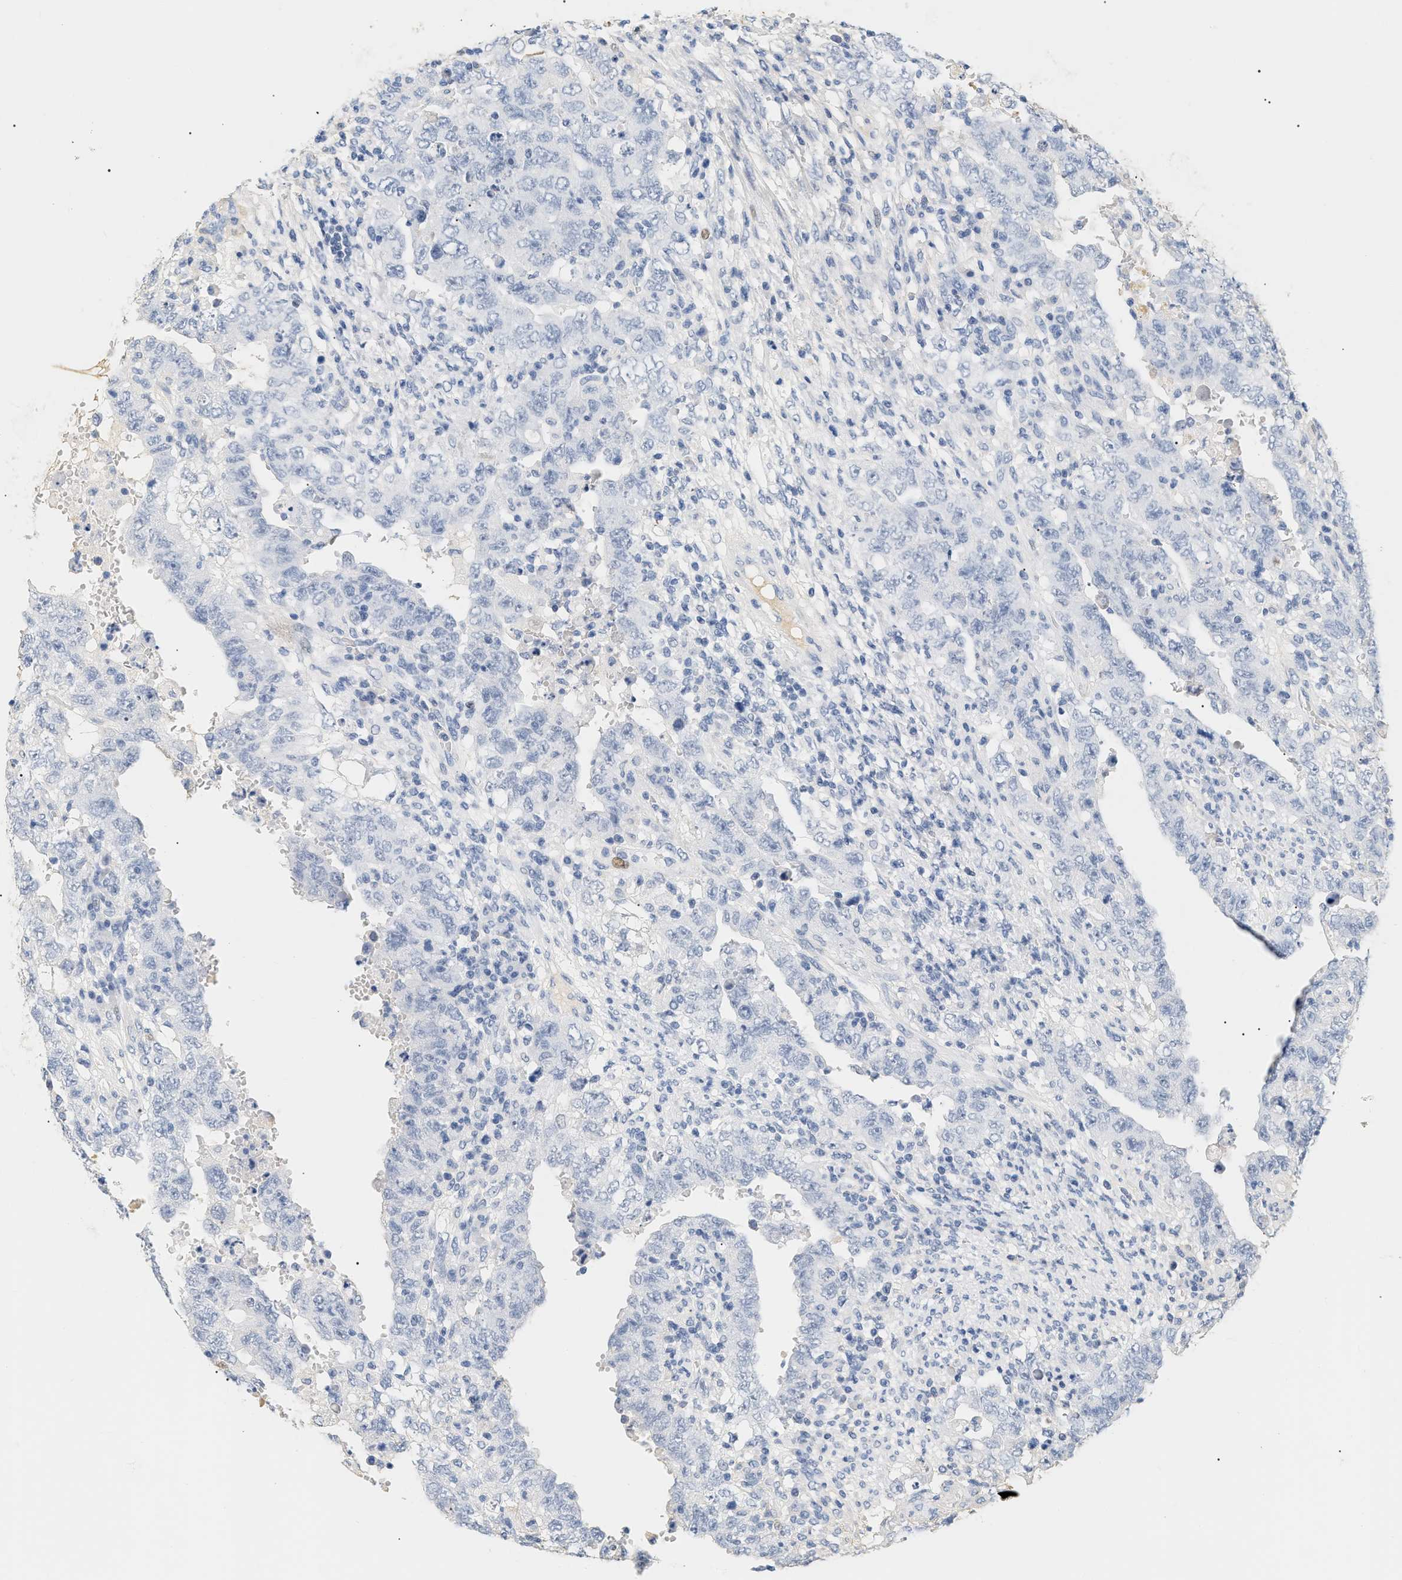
{"staining": {"intensity": "negative", "quantity": "none", "location": "none"}, "tissue": "testis cancer", "cell_type": "Tumor cells", "image_type": "cancer", "snomed": [{"axis": "morphology", "description": "Carcinoma, Embryonal, NOS"}, {"axis": "topography", "description": "Testis"}], "caption": "This is a photomicrograph of IHC staining of testis cancer, which shows no staining in tumor cells. Brightfield microscopy of IHC stained with DAB (3,3'-diaminobenzidine) (brown) and hematoxylin (blue), captured at high magnification.", "gene": "CFH", "patient": {"sex": "male", "age": 26}}